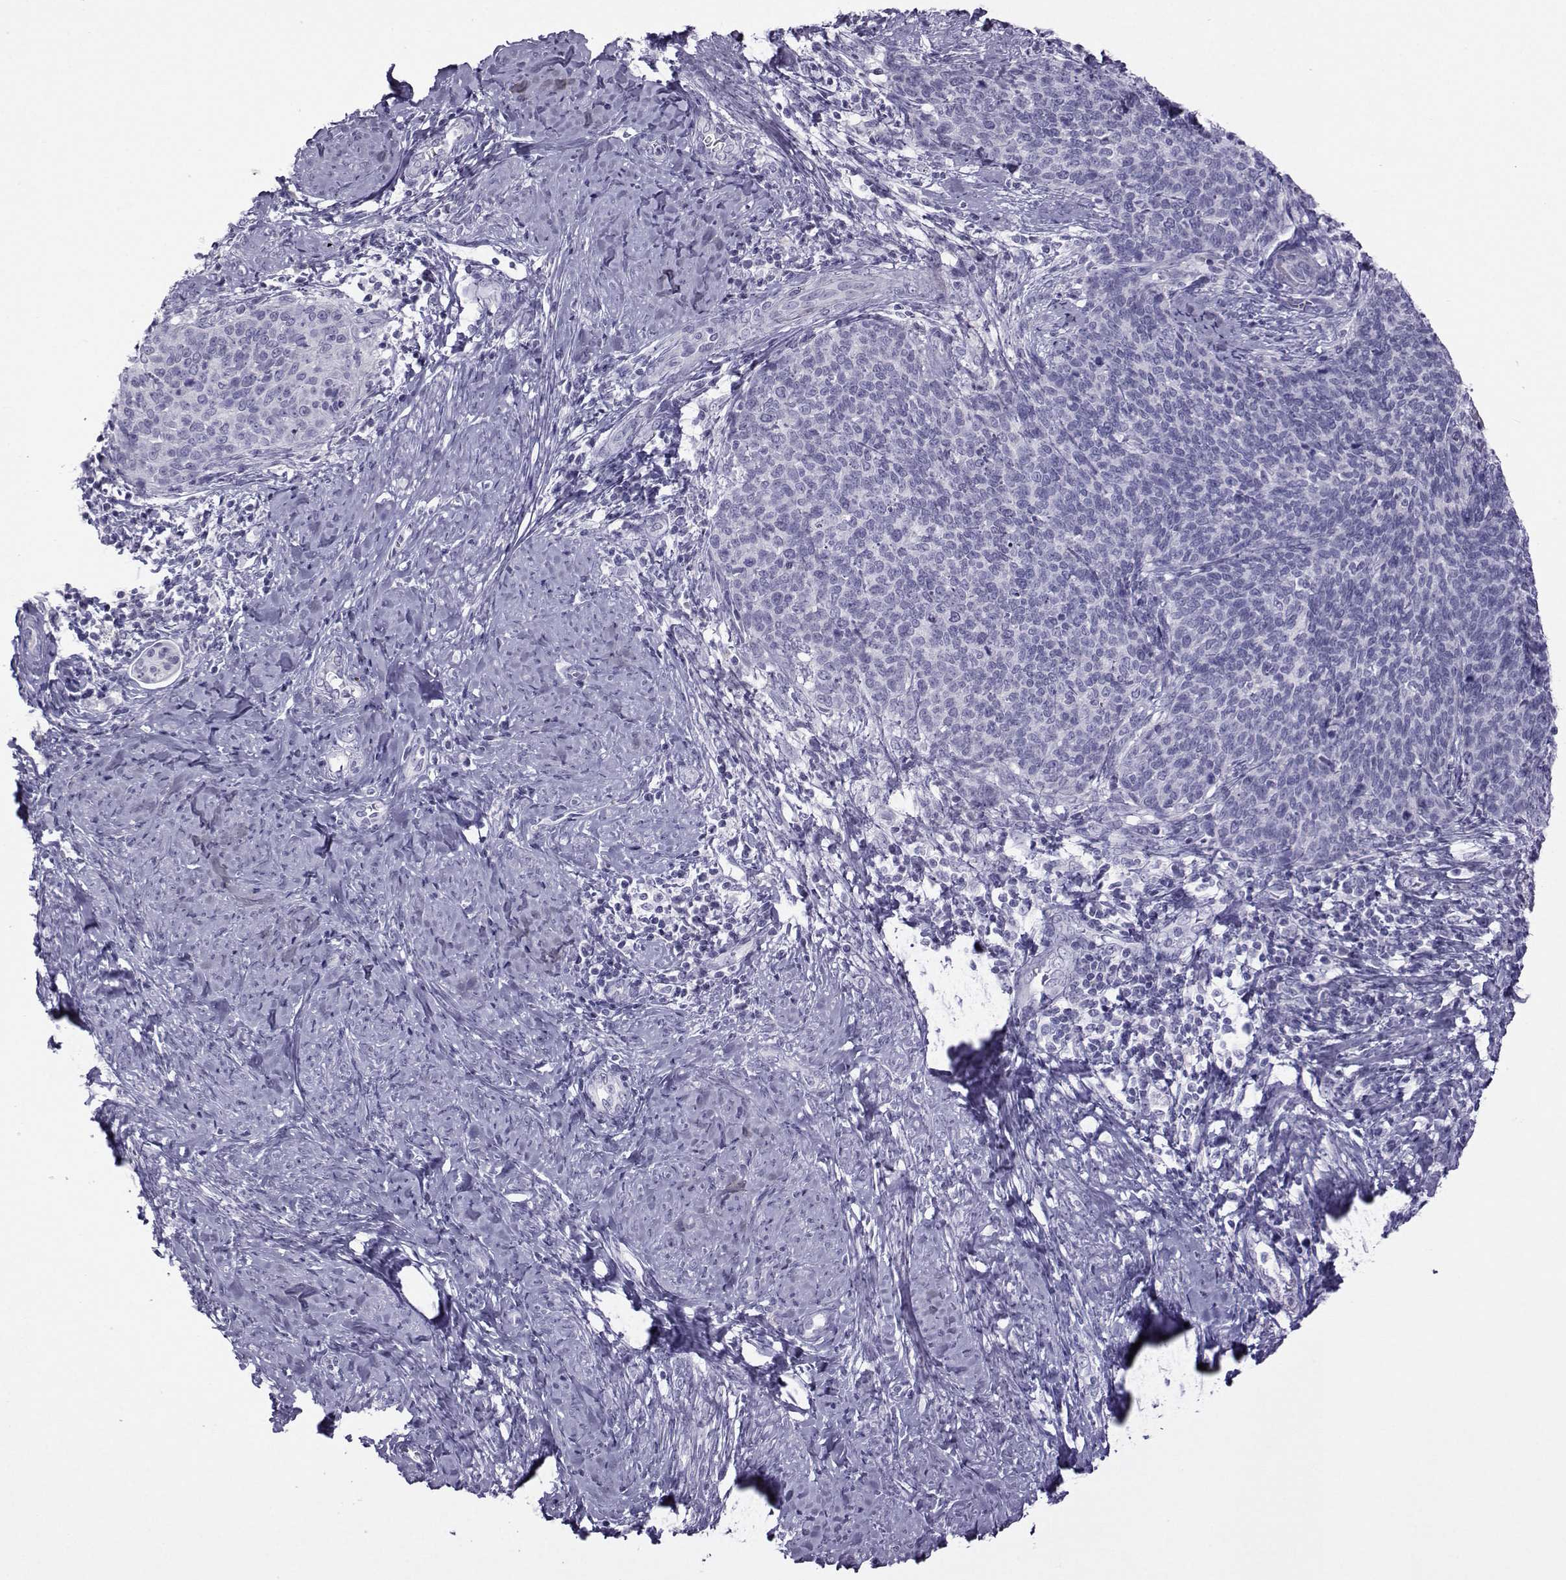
{"staining": {"intensity": "negative", "quantity": "none", "location": "none"}, "tissue": "cervical cancer", "cell_type": "Tumor cells", "image_type": "cancer", "snomed": [{"axis": "morphology", "description": "Normal tissue, NOS"}, {"axis": "morphology", "description": "Squamous cell carcinoma, NOS"}, {"axis": "topography", "description": "Cervix"}], "caption": "This photomicrograph is of cervical squamous cell carcinoma stained with immunohistochemistry (IHC) to label a protein in brown with the nuclei are counter-stained blue. There is no staining in tumor cells.", "gene": "ARMC2", "patient": {"sex": "female", "age": 39}}